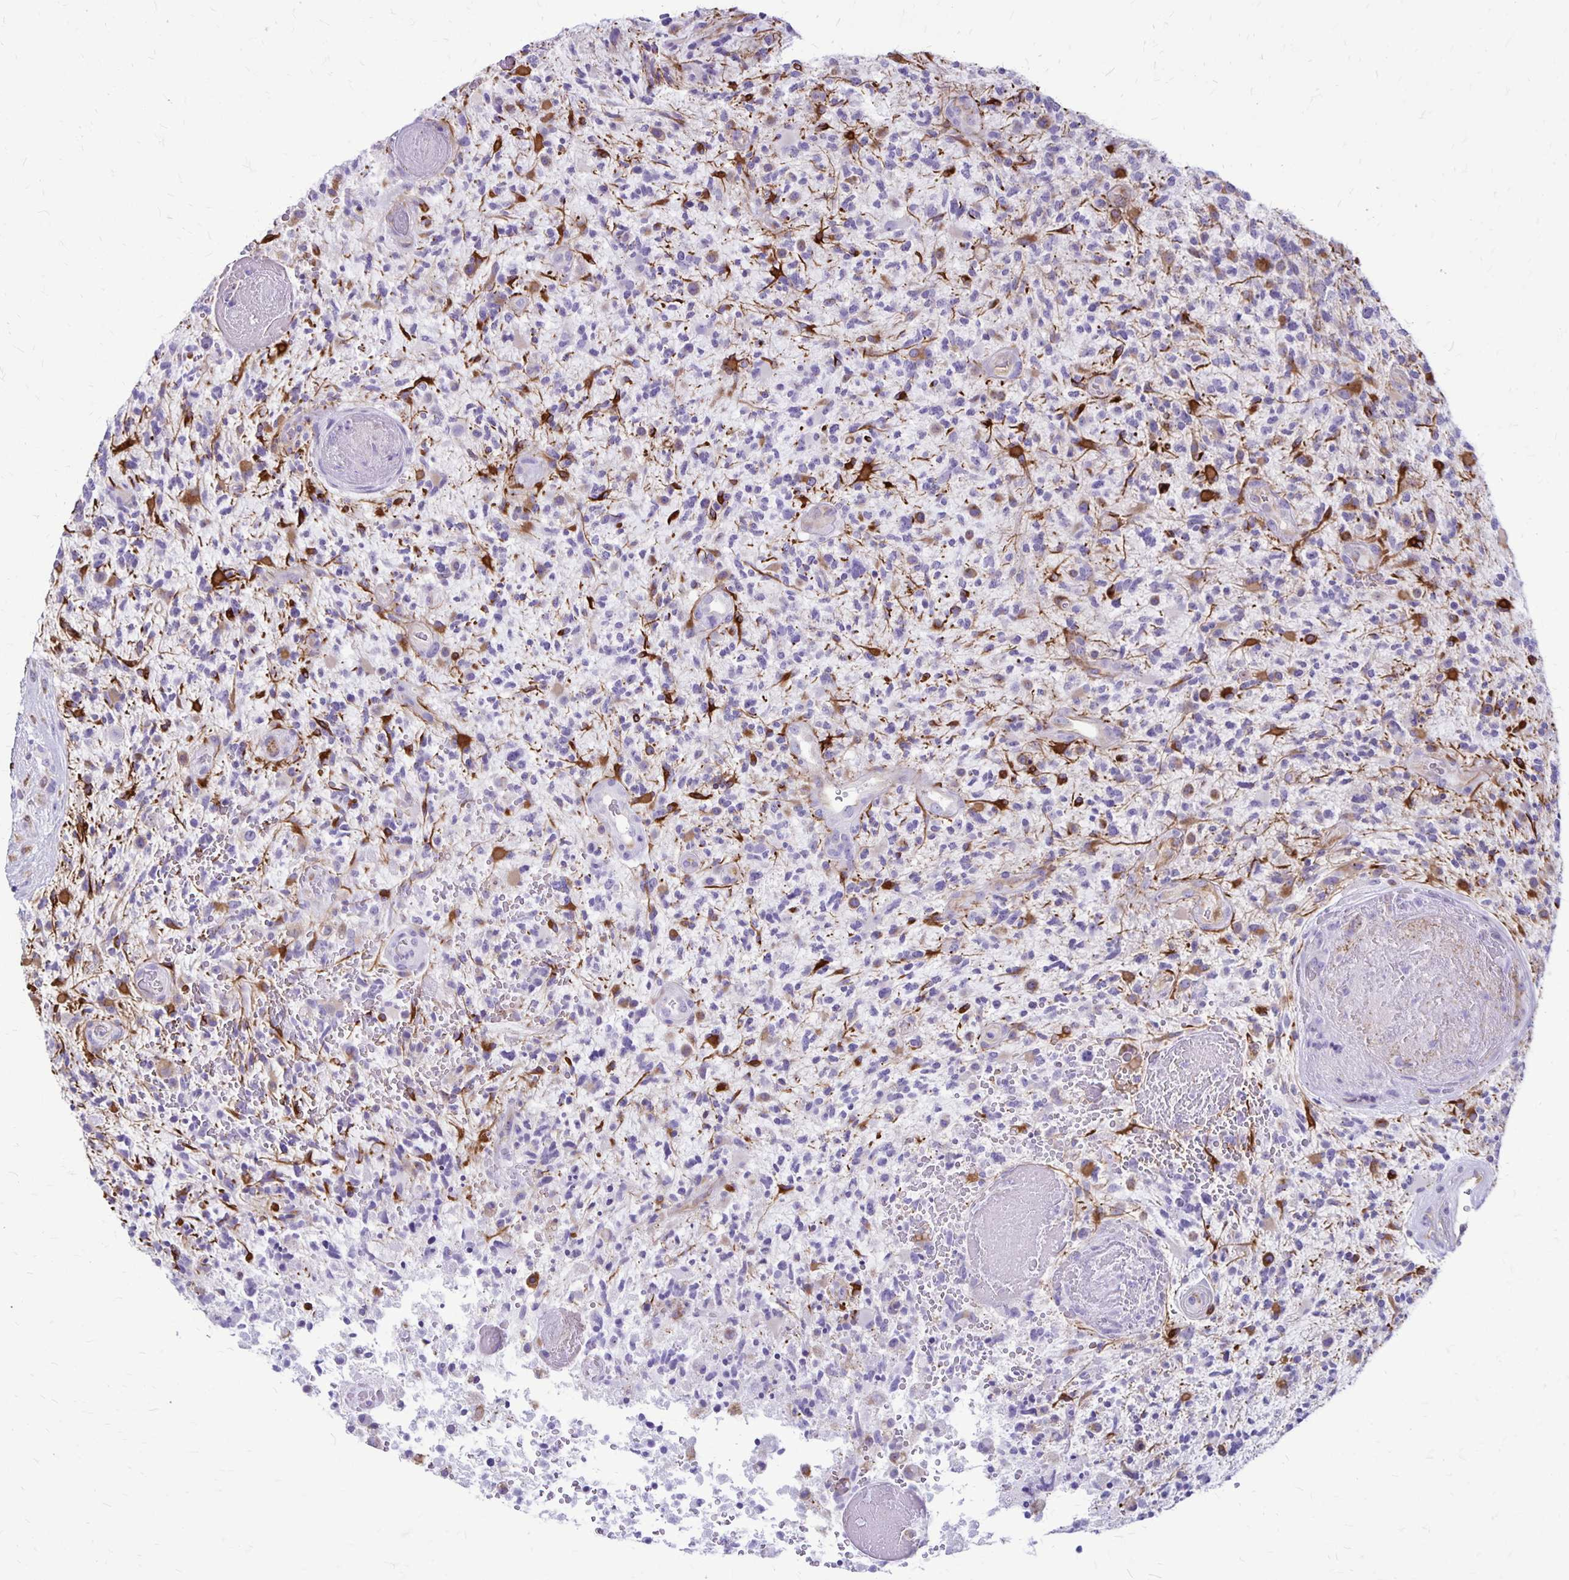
{"staining": {"intensity": "negative", "quantity": "none", "location": "none"}, "tissue": "glioma", "cell_type": "Tumor cells", "image_type": "cancer", "snomed": [{"axis": "morphology", "description": "Glioma, malignant, High grade"}, {"axis": "topography", "description": "Brain"}], "caption": "DAB (3,3'-diaminobenzidine) immunohistochemical staining of glioma shows no significant expression in tumor cells. Brightfield microscopy of immunohistochemistry stained with DAB (3,3'-diaminobenzidine) (brown) and hematoxylin (blue), captured at high magnification.", "gene": "RTN1", "patient": {"sex": "female", "age": 71}}